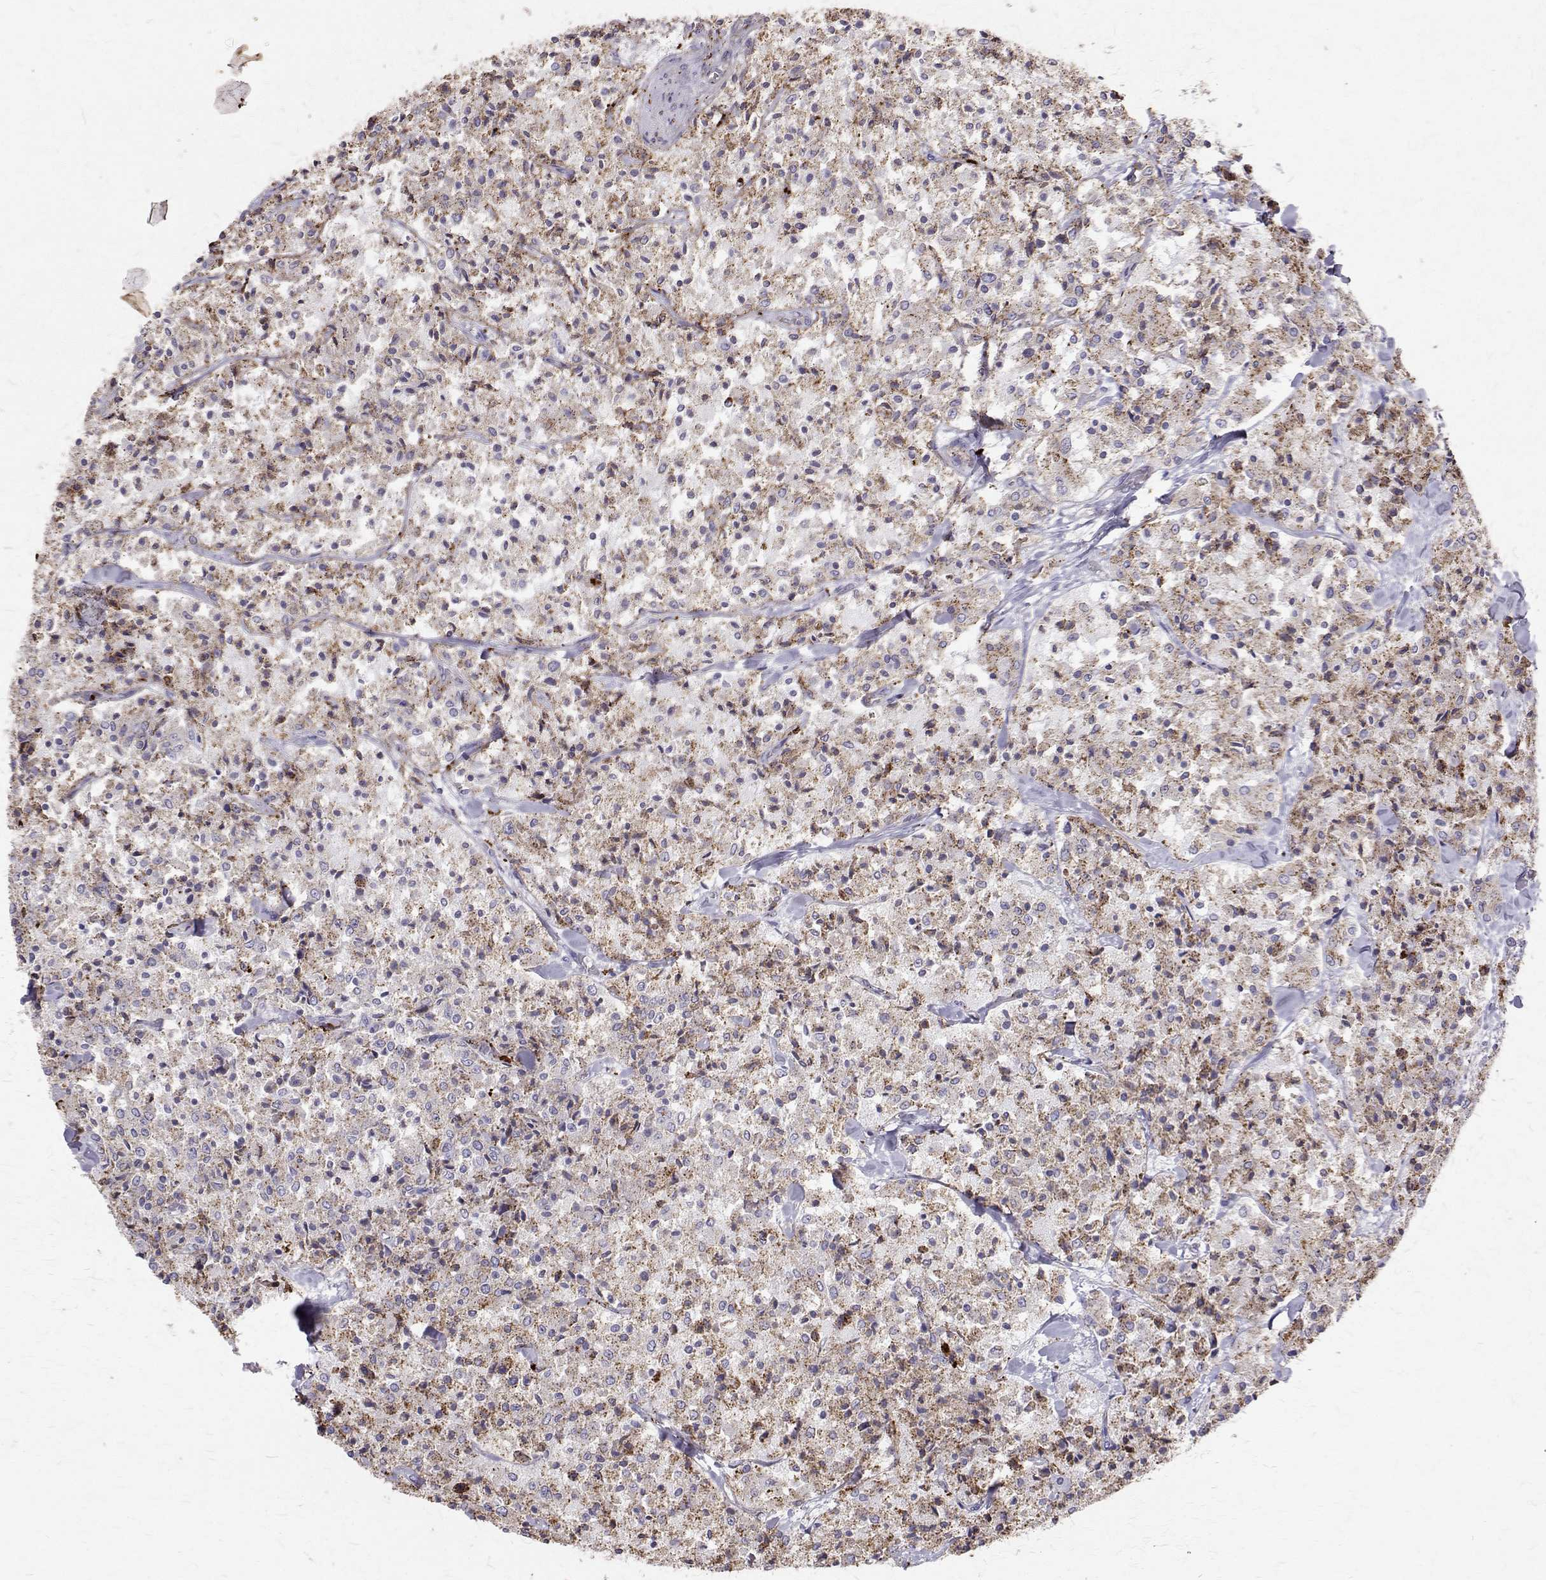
{"staining": {"intensity": "moderate", "quantity": "25%-75%", "location": "cytoplasmic/membranous"}, "tissue": "carcinoid", "cell_type": "Tumor cells", "image_type": "cancer", "snomed": [{"axis": "morphology", "description": "Carcinoid, malignant, NOS"}, {"axis": "topography", "description": "Lung"}], "caption": "Immunohistochemical staining of carcinoid (malignant) displays medium levels of moderate cytoplasmic/membranous protein staining in about 25%-75% of tumor cells.", "gene": "TPP1", "patient": {"sex": "male", "age": 71}}